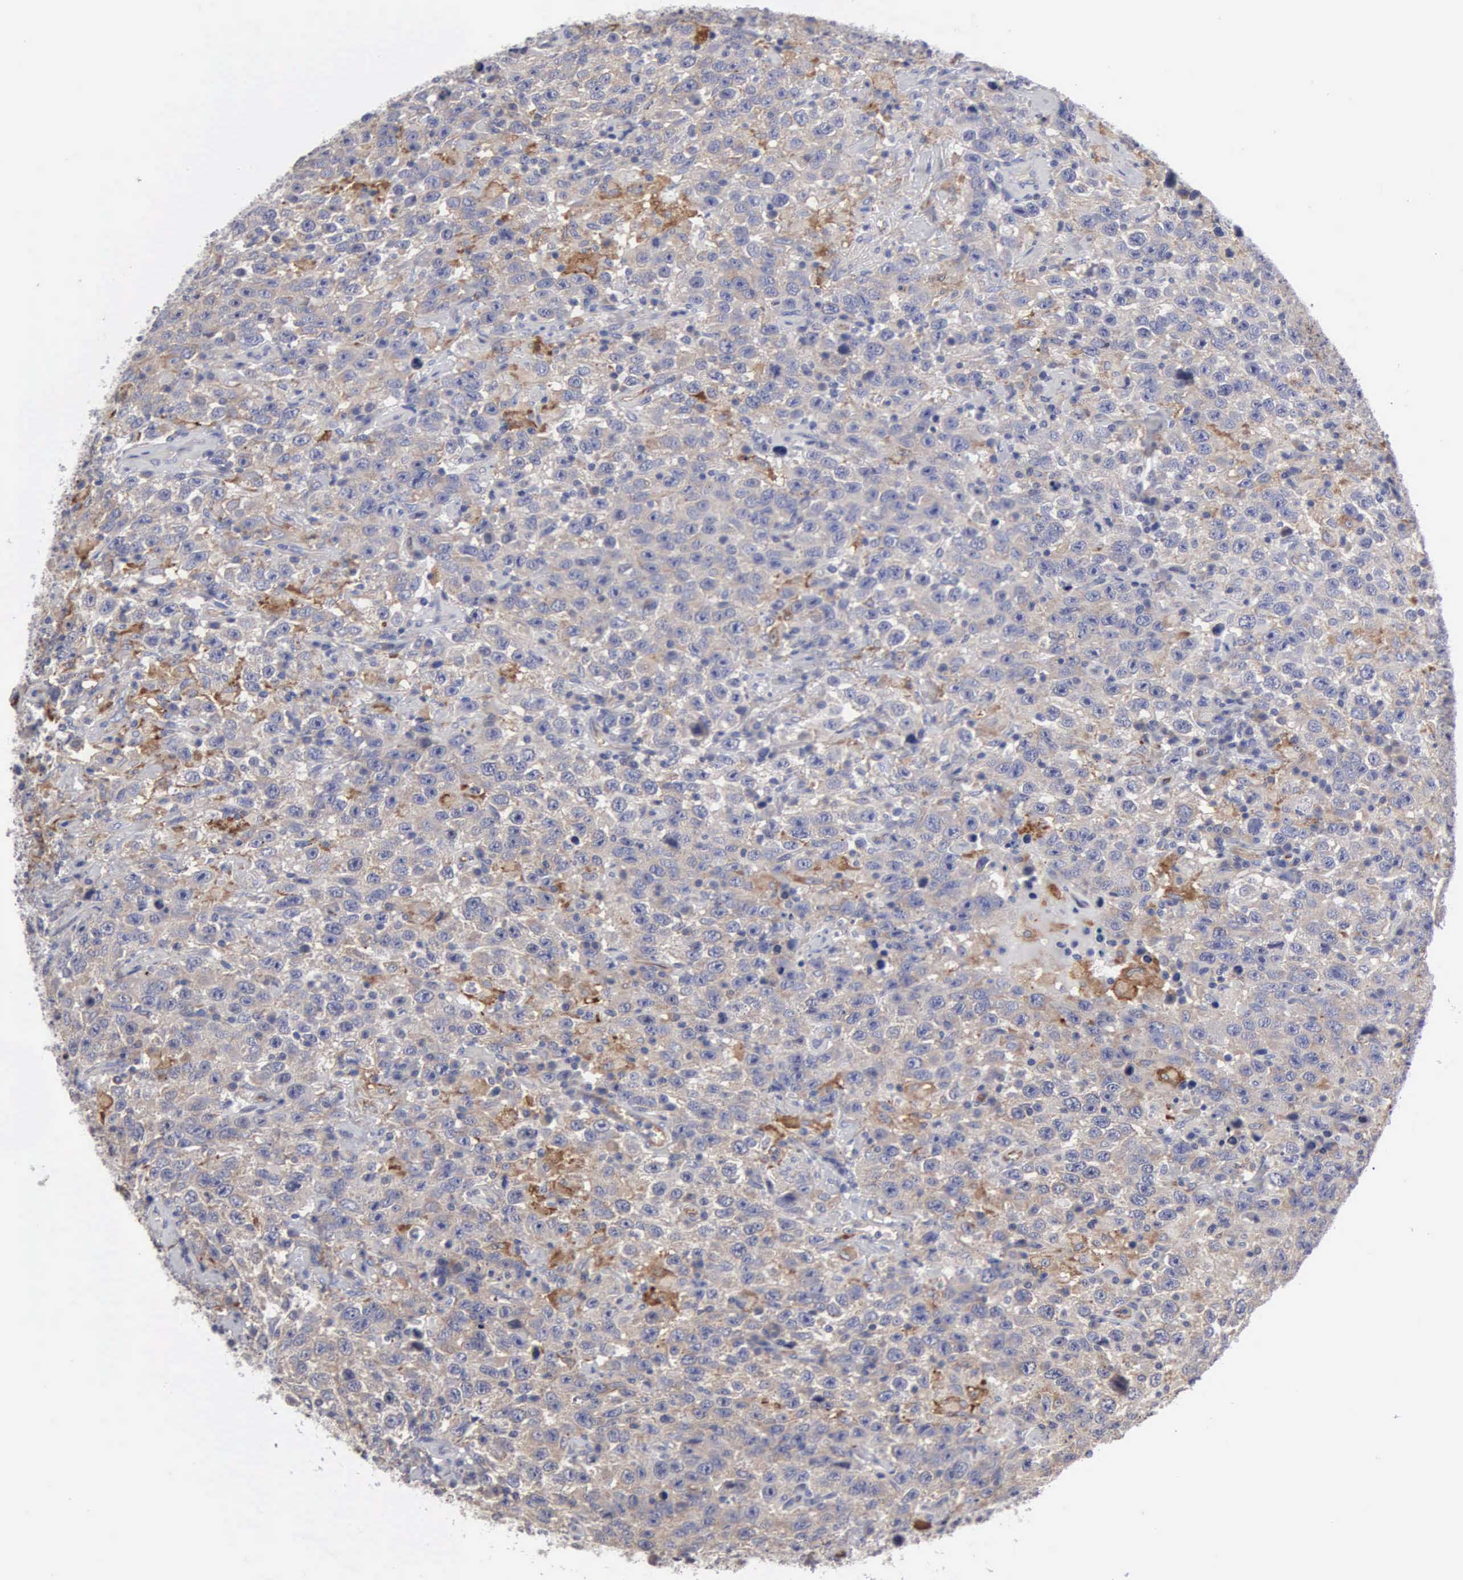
{"staining": {"intensity": "moderate", "quantity": "25%-75%", "location": "cytoplasmic/membranous"}, "tissue": "testis cancer", "cell_type": "Tumor cells", "image_type": "cancer", "snomed": [{"axis": "morphology", "description": "Seminoma, NOS"}, {"axis": "topography", "description": "Testis"}], "caption": "Protein staining displays moderate cytoplasmic/membranous staining in about 25%-75% of tumor cells in testis cancer. (DAB IHC with brightfield microscopy, high magnification).", "gene": "RDX", "patient": {"sex": "male", "age": 41}}